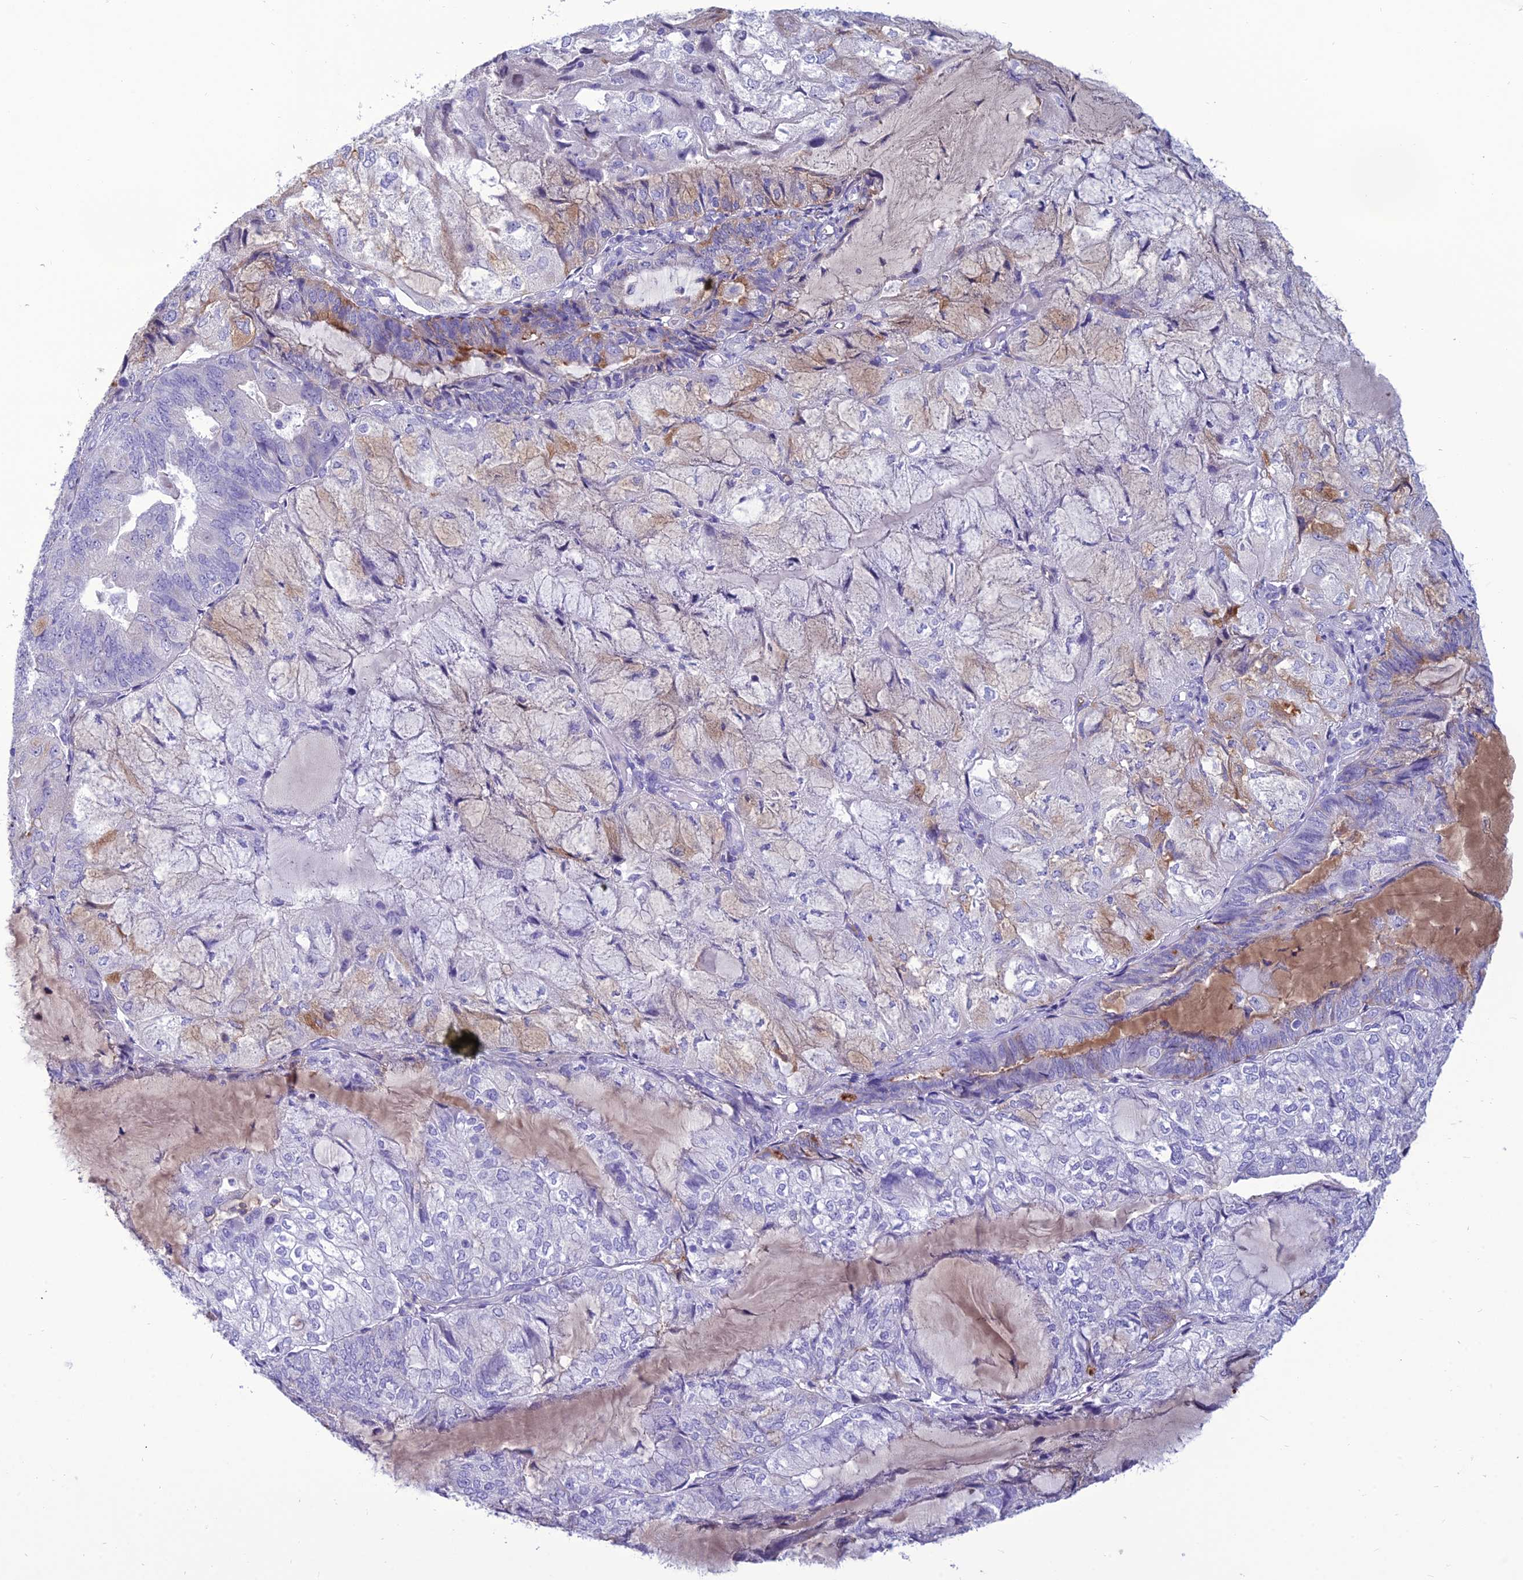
{"staining": {"intensity": "weak", "quantity": "<25%", "location": "cytoplasmic/membranous"}, "tissue": "endometrial cancer", "cell_type": "Tumor cells", "image_type": "cancer", "snomed": [{"axis": "morphology", "description": "Adenocarcinoma, NOS"}, {"axis": "topography", "description": "Endometrium"}], "caption": "The micrograph reveals no significant expression in tumor cells of endometrial cancer.", "gene": "BBS7", "patient": {"sex": "female", "age": 81}}